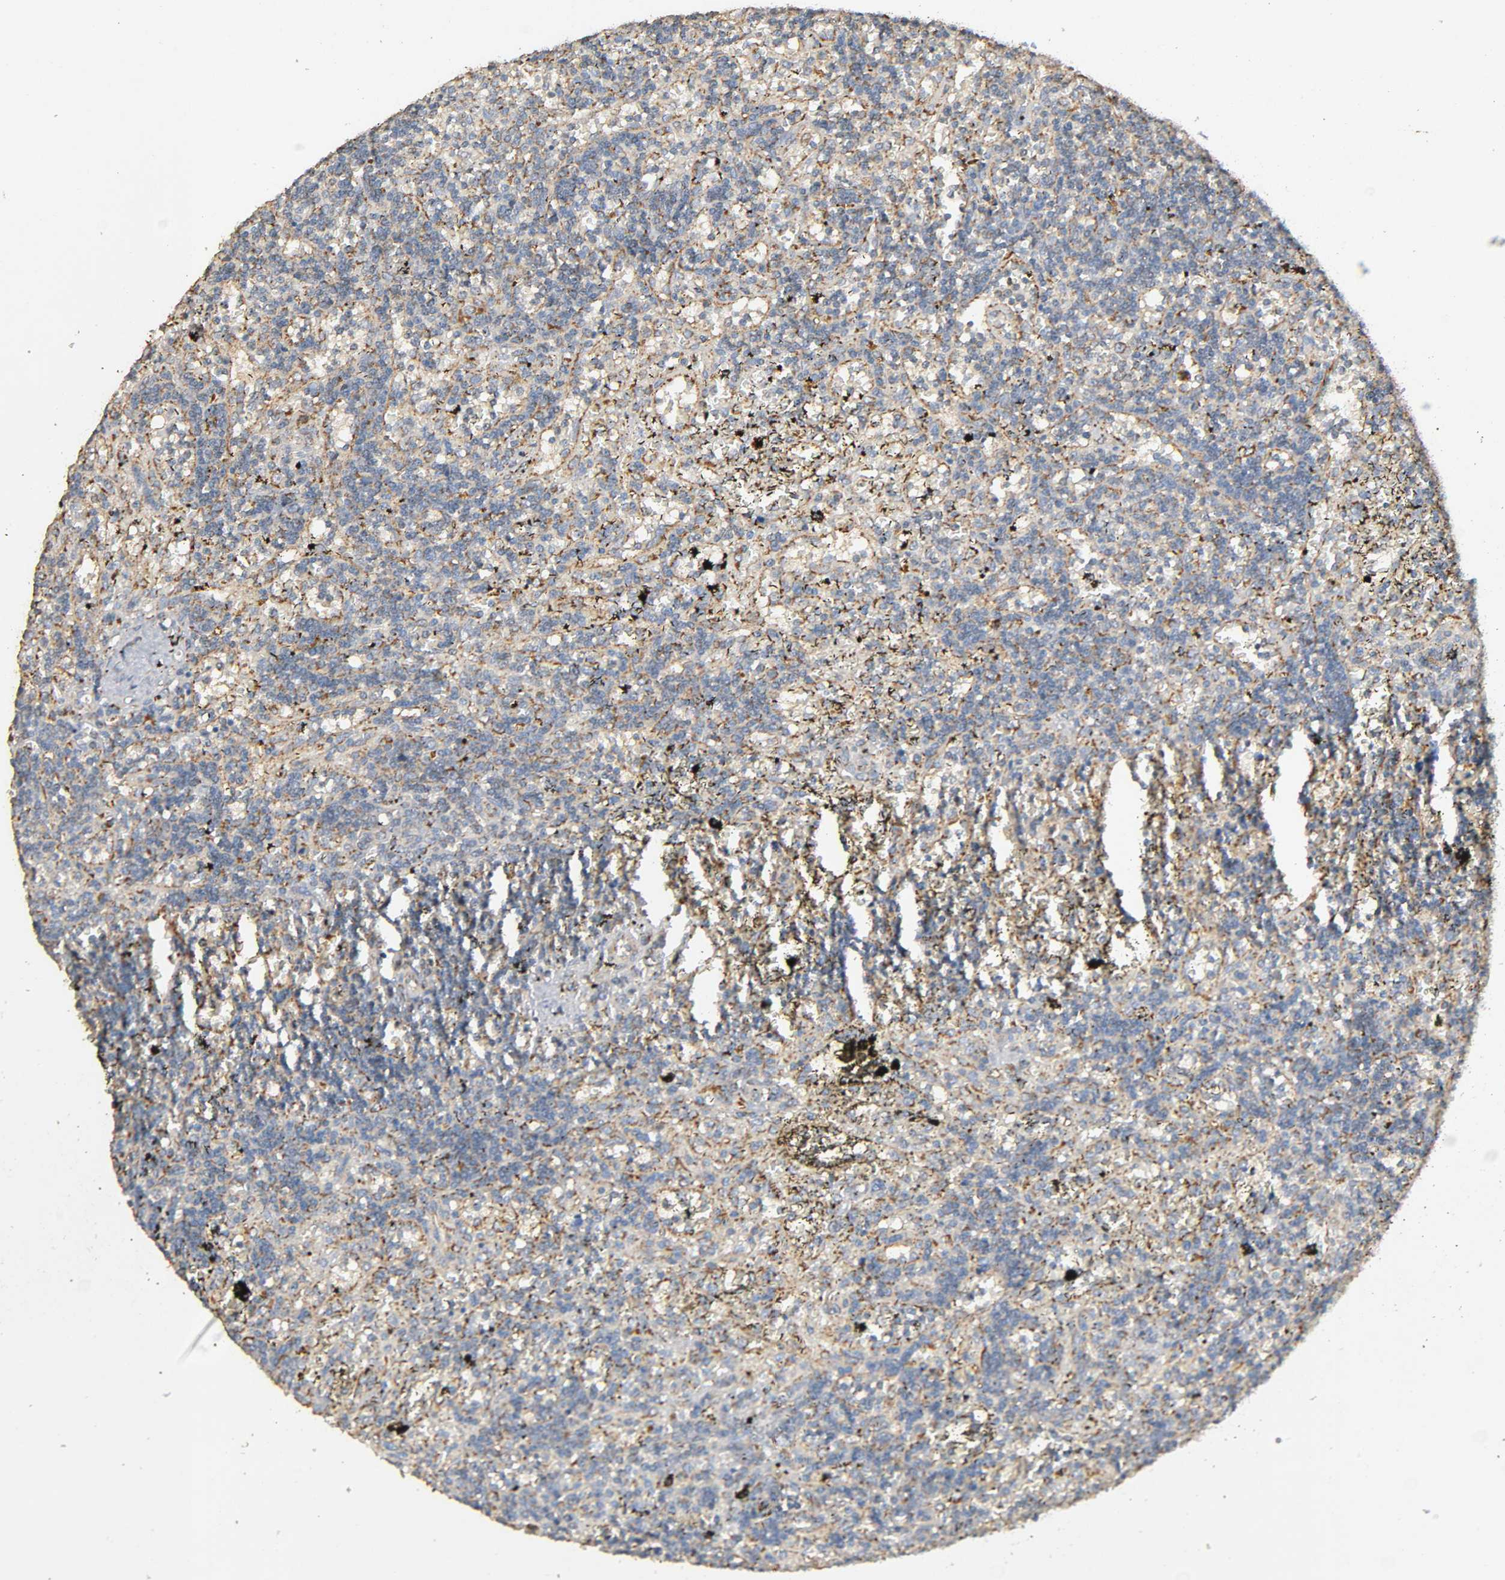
{"staining": {"intensity": "weak", "quantity": "25%-75%", "location": "cytoplasmic/membranous"}, "tissue": "lymphoma", "cell_type": "Tumor cells", "image_type": "cancer", "snomed": [{"axis": "morphology", "description": "Malignant lymphoma, non-Hodgkin's type, Low grade"}, {"axis": "topography", "description": "Spleen"}], "caption": "Immunohistochemical staining of malignant lymphoma, non-Hodgkin's type (low-grade) shows low levels of weak cytoplasmic/membranous protein expression in approximately 25%-75% of tumor cells.", "gene": "NDUFS3", "patient": {"sex": "male", "age": 60}}